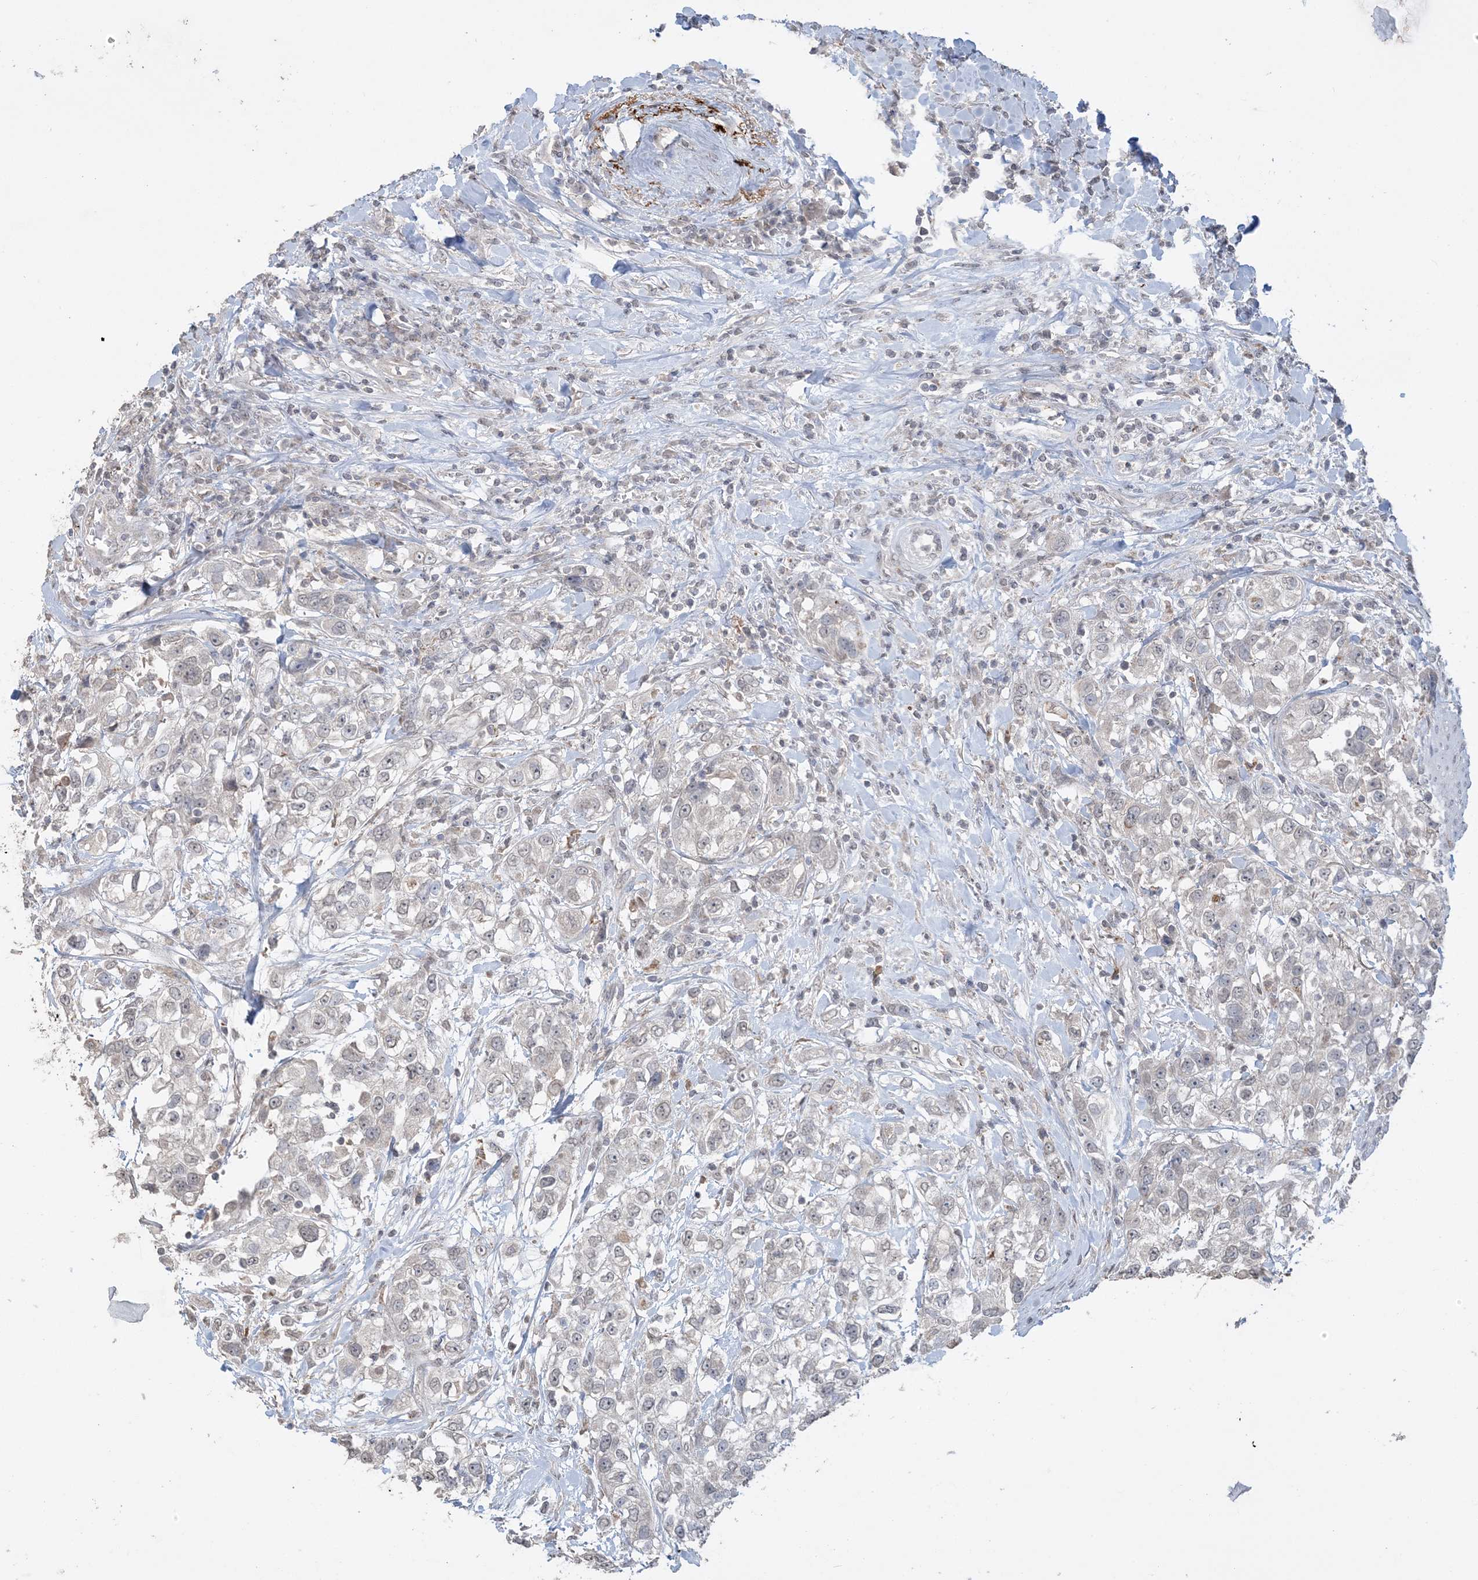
{"staining": {"intensity": "negative", "quantity": "none", "location": "none"}, "tissue": "urothelial cancer", "cell_type": "Tumor cells", "image_type": "cancer", "snomed": [{"axis": "morphology", "description": "Urothelial carcinoma, High grade"}, {"axis": "topography", "description": "Urinary bladder"}], "caption": "IHC of urothelial cancer reveals no staining in tumor cells.", "gene": "XRN1", "patient": {"sex": "female", "age": 80}}